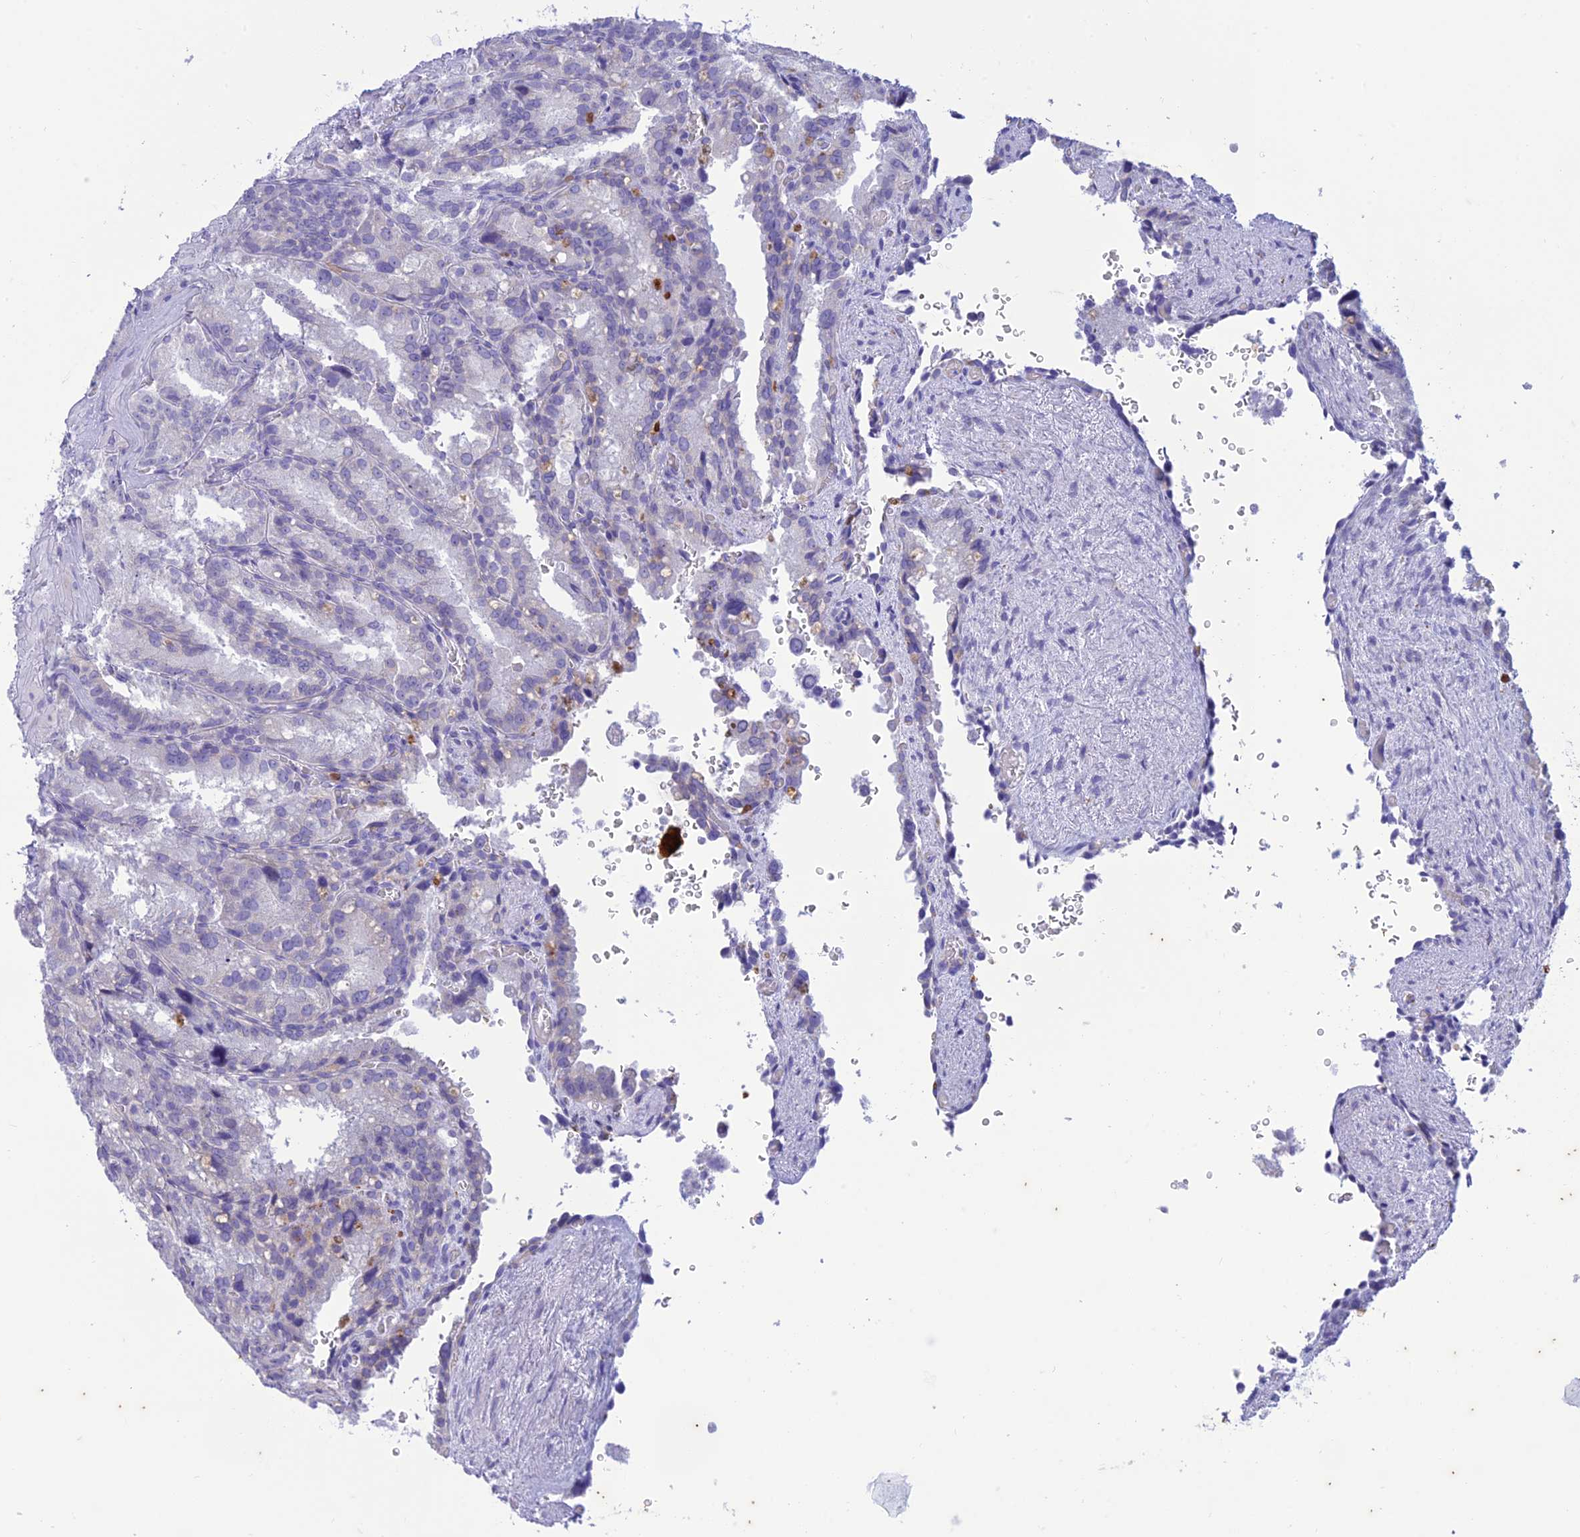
{"staining": {"intensity": "negative", "quantity": "none", "location": "none"}, "tissue": "seminal vesicle", "cell_type": "Glandular cells", "image_type": "normal", "snomed": [{"axis": "morphology", "description": "Normal tissue, NOS"}, {"axis": "topography", "description": "Seminal veicle"}], "caption": "Immunohistochemistry micrograph of unremarkable seminal vesicle stained for a protein (brown), which exhibits no staining in glandular cells.", "gene": "DHDH", "patient": {"sex": "male", "age": 62}}